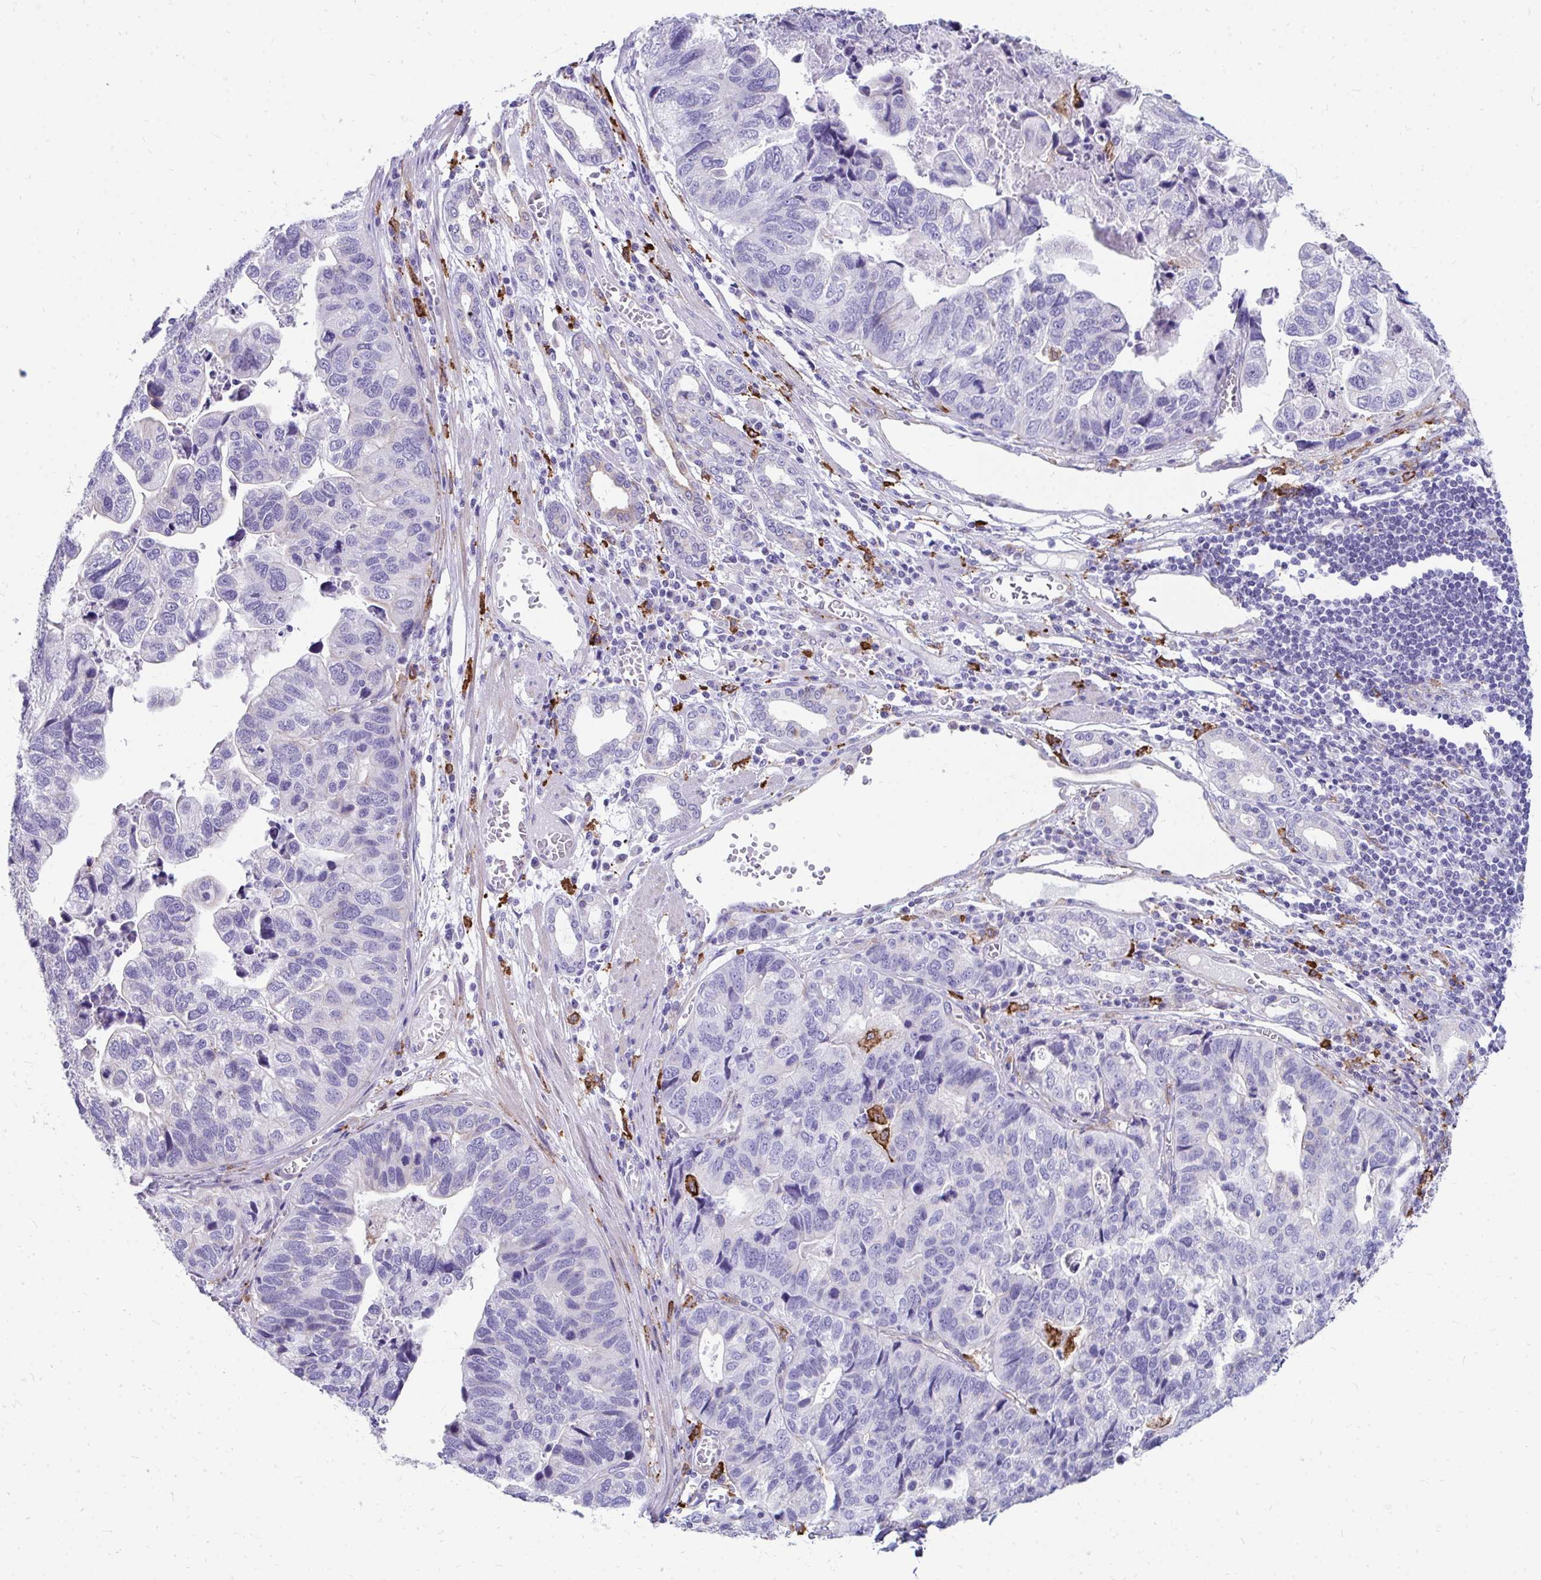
{"staining": {"intensity": "negative", "quantity": "none", "location": "none"}, "tissue": "stomach cancer", "cell_type": "Tumor cells", "image_type": "cancer", "snomed": [{"axis": "morphology", "description": "Adenocarcinoma, NOS"}, {"axis": "topography", "description": "Stomach, upper"}], "caption": "A high-resolution photomicrograph shows IHC staining of stomach cancer, which displays no significant positivity in tumor cells.", "gene": "CD163", "patient": {"sex": "female", "age": 67}}